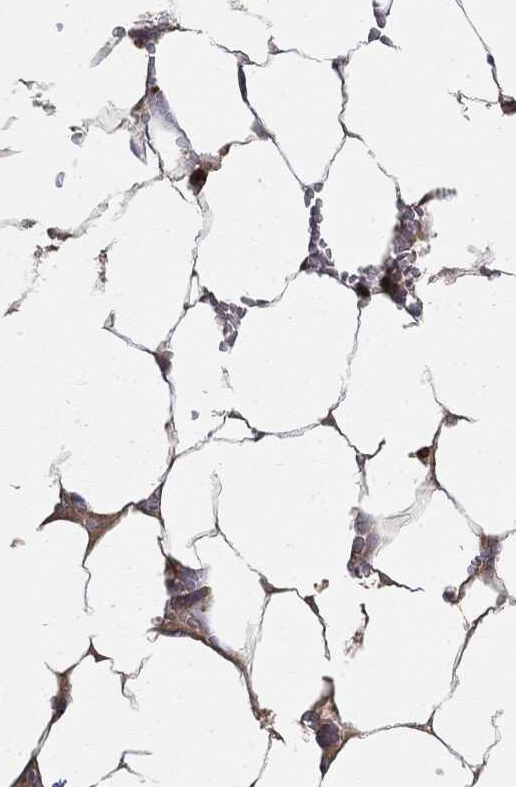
{"staining": {"intensity": "strong", "quantity": "25%-75%", "location": "cytoplasmic/membranous,nuclear"}, "tissue": "bone marrow", "cell_type": "Hematopoietic cells", "image_type": "normal", "snomed": [{"axis": "morphology", "description": "Normal tissue, NOS"}, {"axis": "topography", "description": "Bone marrow"}], "caption": "Hematopoietic cells display high levels of strong cytoplasmic/membranous,nuclear expression in about 25%-75% of cells in normal human bone marrow.", "gene": "WDR1", "patient": {"sex": "female", "age": 64}}